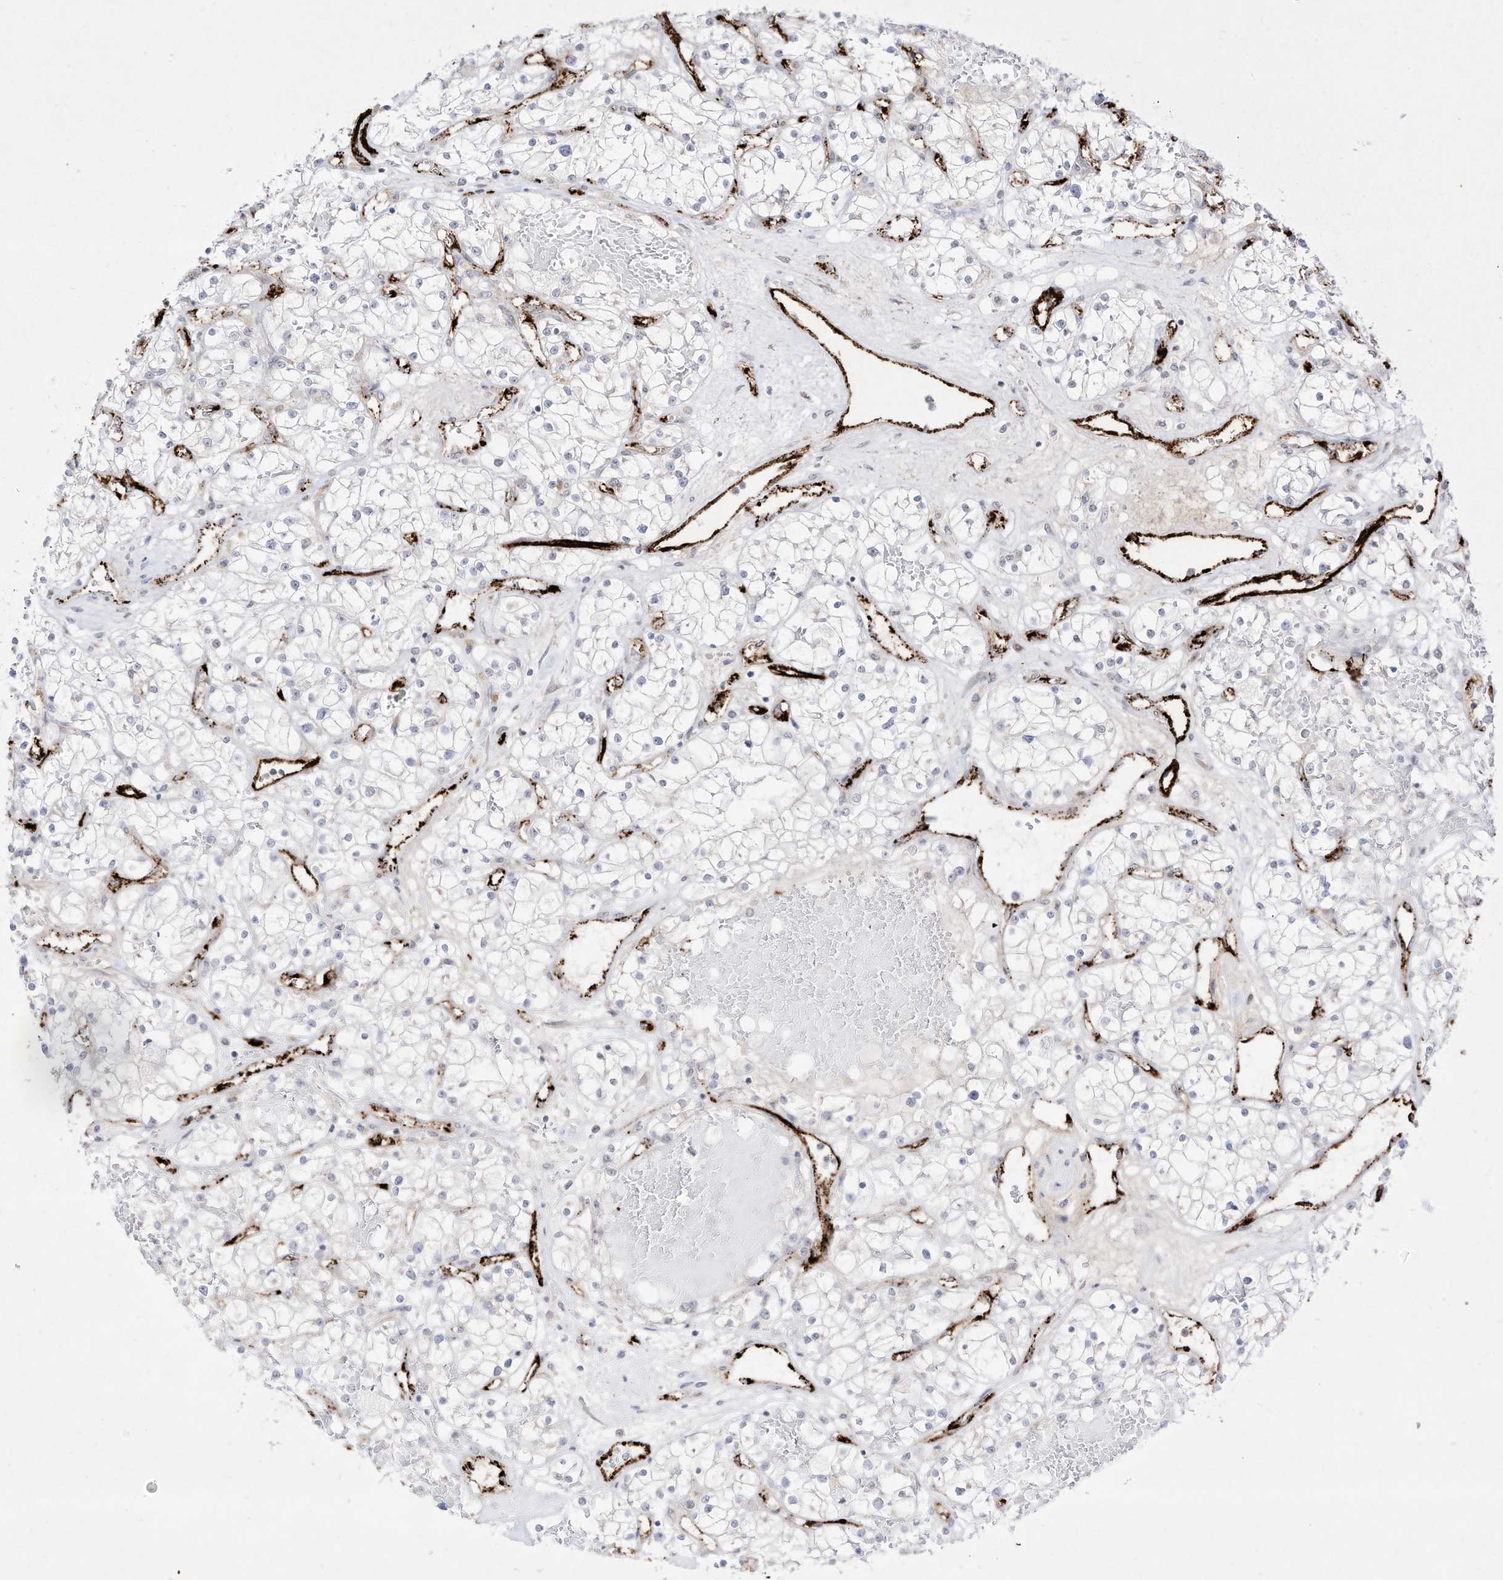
{"staining": {"intensity": "negative", "quantity": "none", "location": "none"}, "tissue": "renal cancer", "cell_type": "Tumor cells", "image_type": "cancer", "snomed": [{"axis": "morphology", "description": "Normal tissue, NOS"}, {"axis": "morphology", "description": "Adenocarcinoma, NOS"}, {"axis": "topography", "description": "Kidney"}], "caption": "Photomicrograph shows no protein positivity in tumor cells of renal cancer tissue. (Stains: DAB immunohistochemistry with hematoxylin counter stain, Microscopy: brightfield microscopy at high magnification).", "gene": "ZGRF1", "patient": {"sex": "male", "age": 68}}